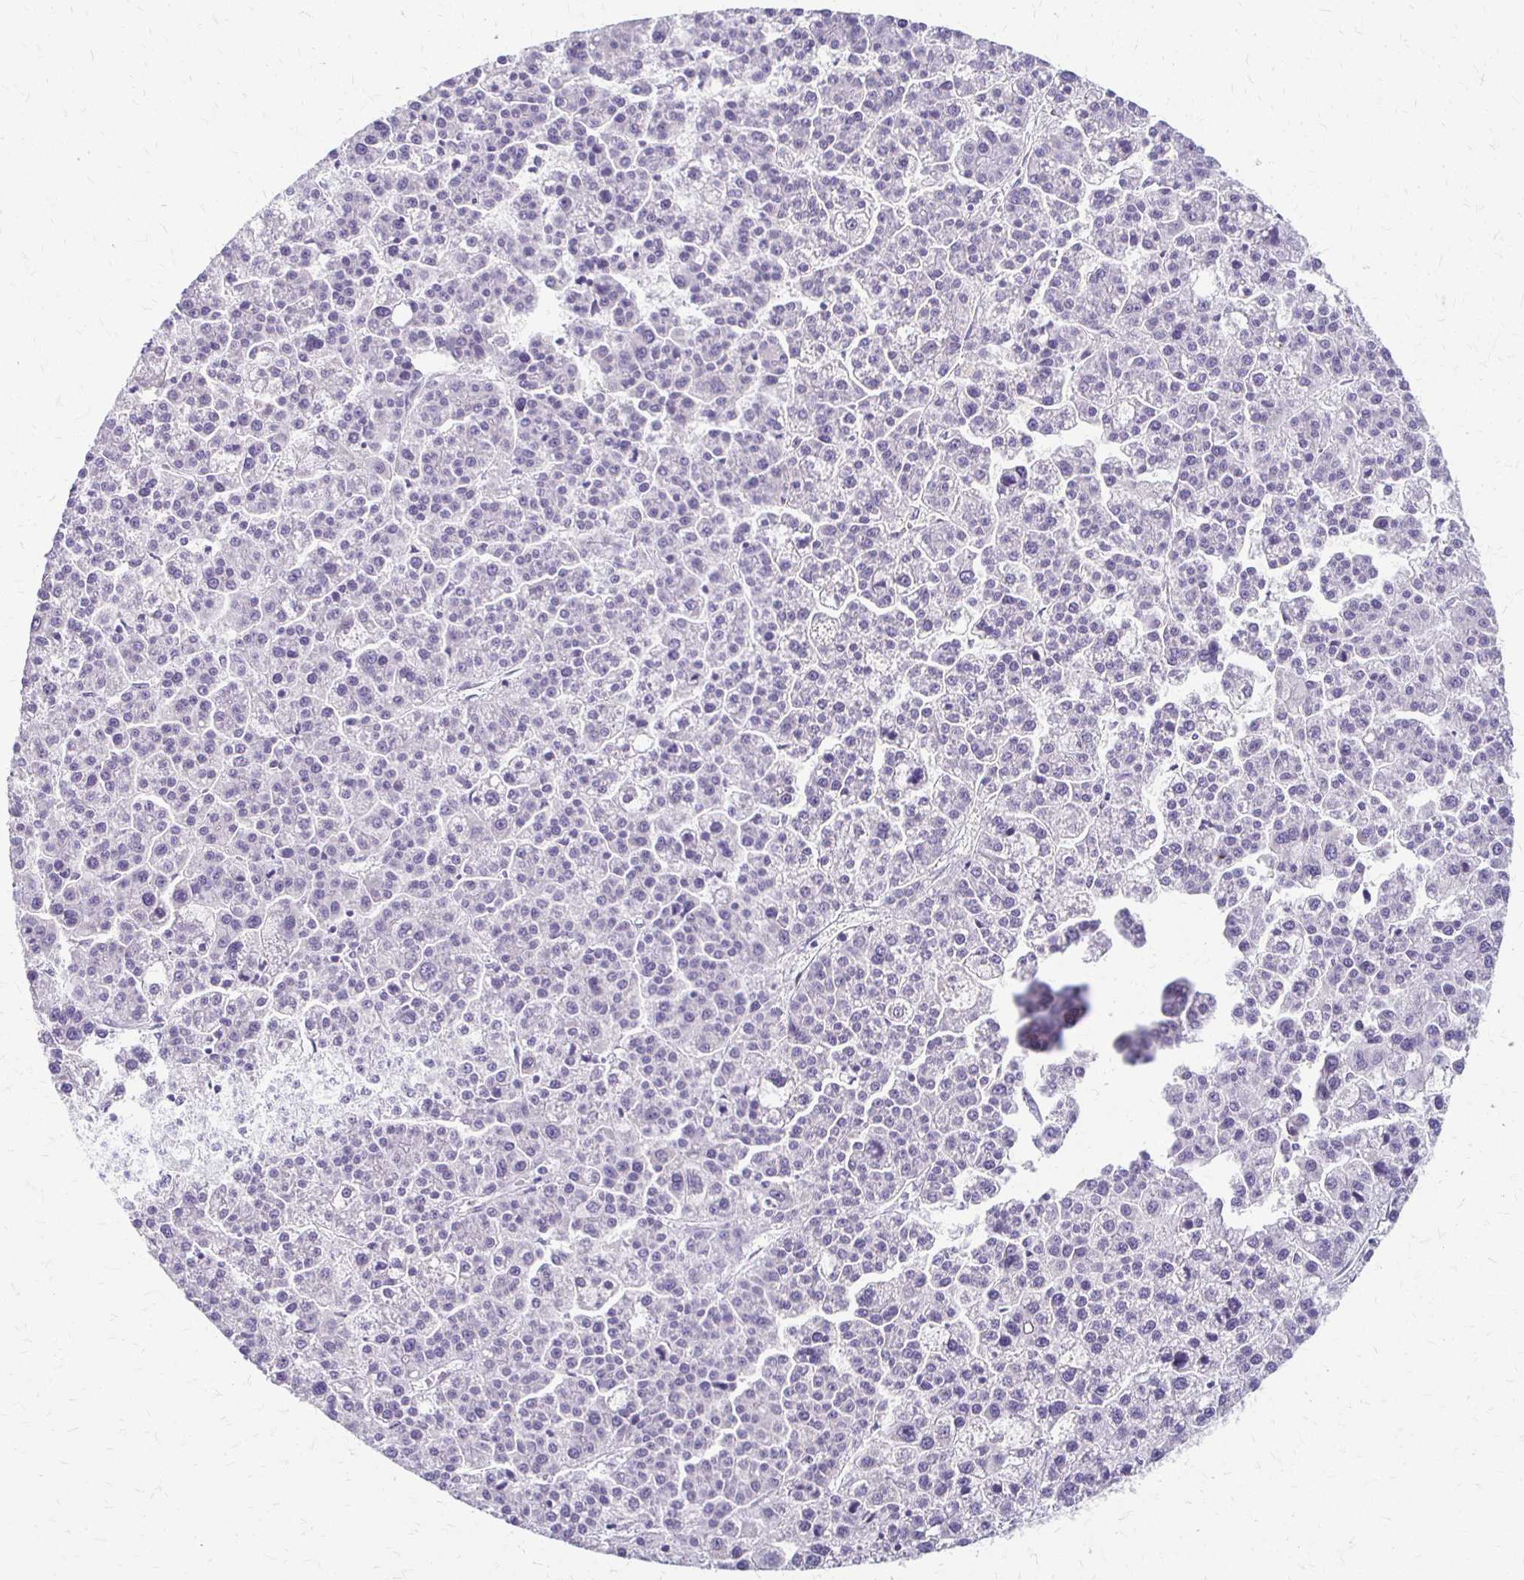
{"staining": {"intensity": "negative", "quantity": "none", "location": "none"}, "tissue": "liver cancer", "cell_type": "Tumor cells", "image_type": "cancer", "snomed": [{"axis": "morphology", "description": "Carcinoma, Hepatocellular, NOS"}, {"axis": "topography", "description": "Liver"}], "caption": "A high-resolution image shows IHC staining of liver cancer (hepatocellular carcinoma), which demonstrates no significant staining in tumor cells.", "gene": "ACP5", "patient": {"sex": "female", "age": 58}}